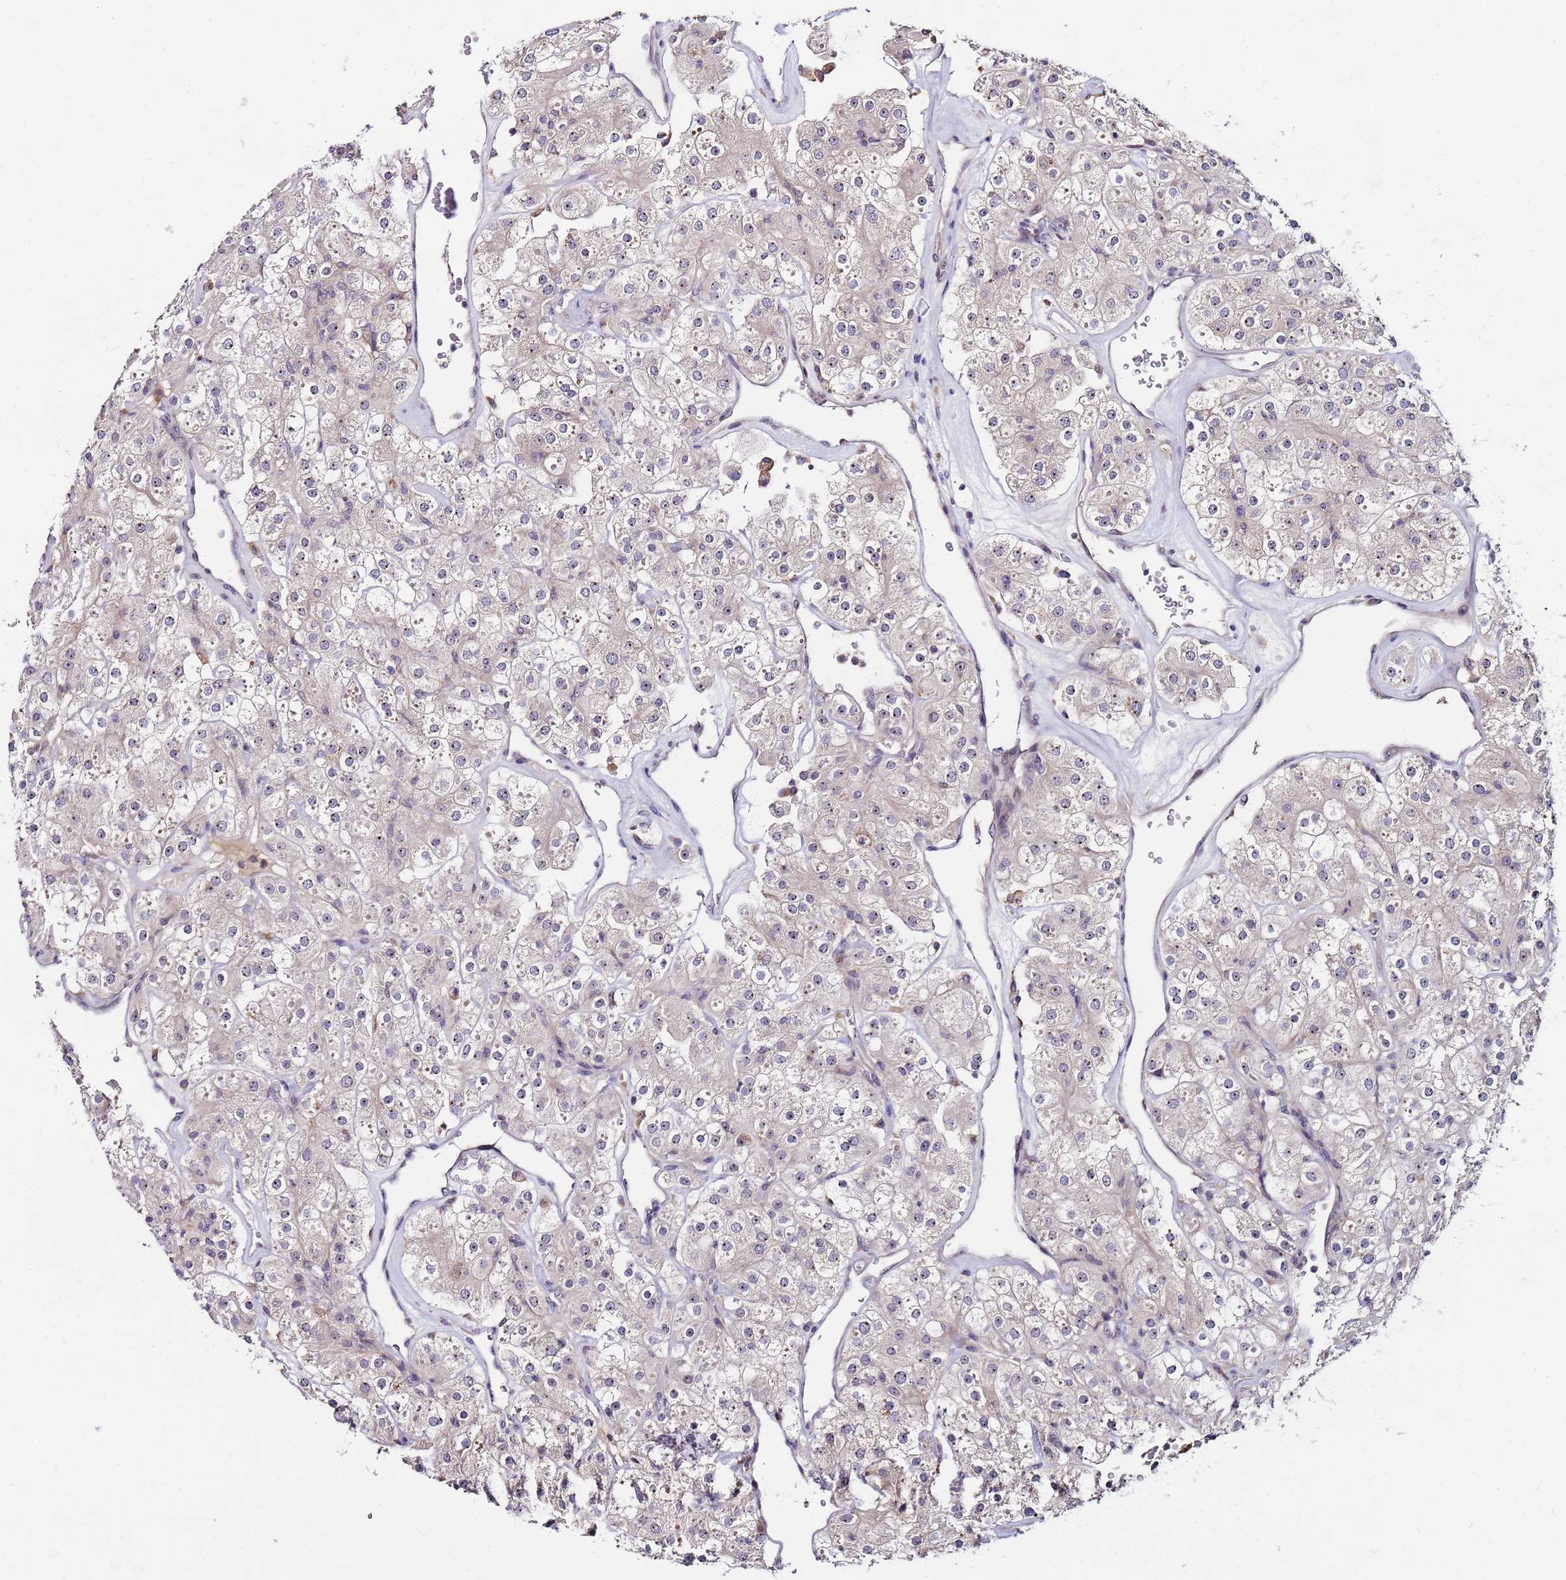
{"staining": {"intensity": "weak", "quantity": "<25%", "location": "cytoplasmic/membranous,nuclear"}, "tissue": "renal cancer", "cell_type": "Tumor cells", "image_type": "cancer", "snomed": [{"axis": "morphology", "description": "Adenocarcinoma, NOS"}, {"axis": "topography", "description": "Kidney"}], "caption": "Photomicrograph shows no protein expression in tumor cells of renal adenocarcinoma tissue.", "gene": "KRI1", "patient": {"sex": "male", "age": 77}}